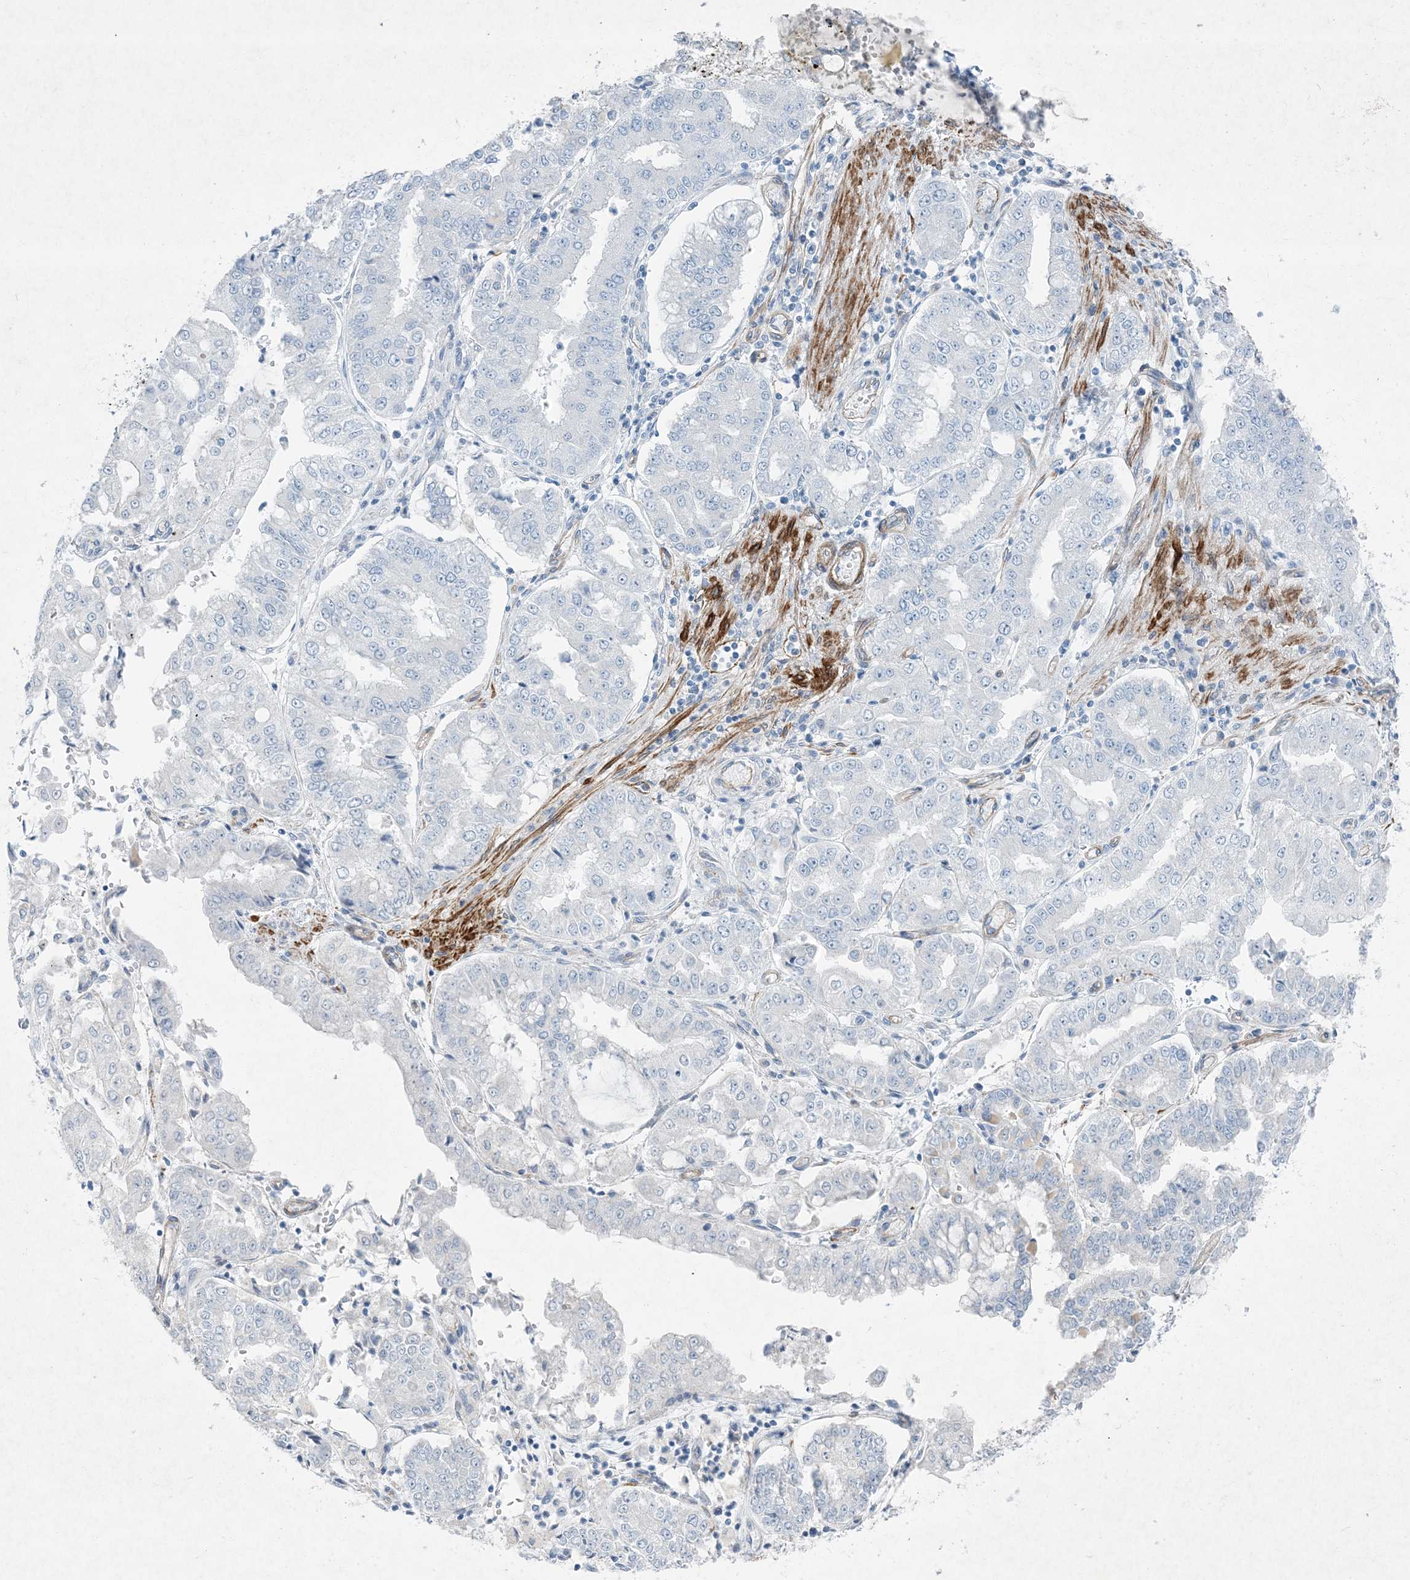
{"staining": {"intensity": "negative", "quantity": "none", "location": "none"}, "tissue": "stomach cancer", "cell_type": "Tumor cells", "image_type": "cancer", "snomed": [{"axis": "morphology", "description": "Adenocarcinoma, NOS"}, {"axis": "topography", "description": "Stomach"}], "caption": "Protein analysis of adenocarcinoma (stomach) reveals no significant positivity in tumor cells.", "gene": "PGM5", "patient": {"sex": "male", "age": 76}}